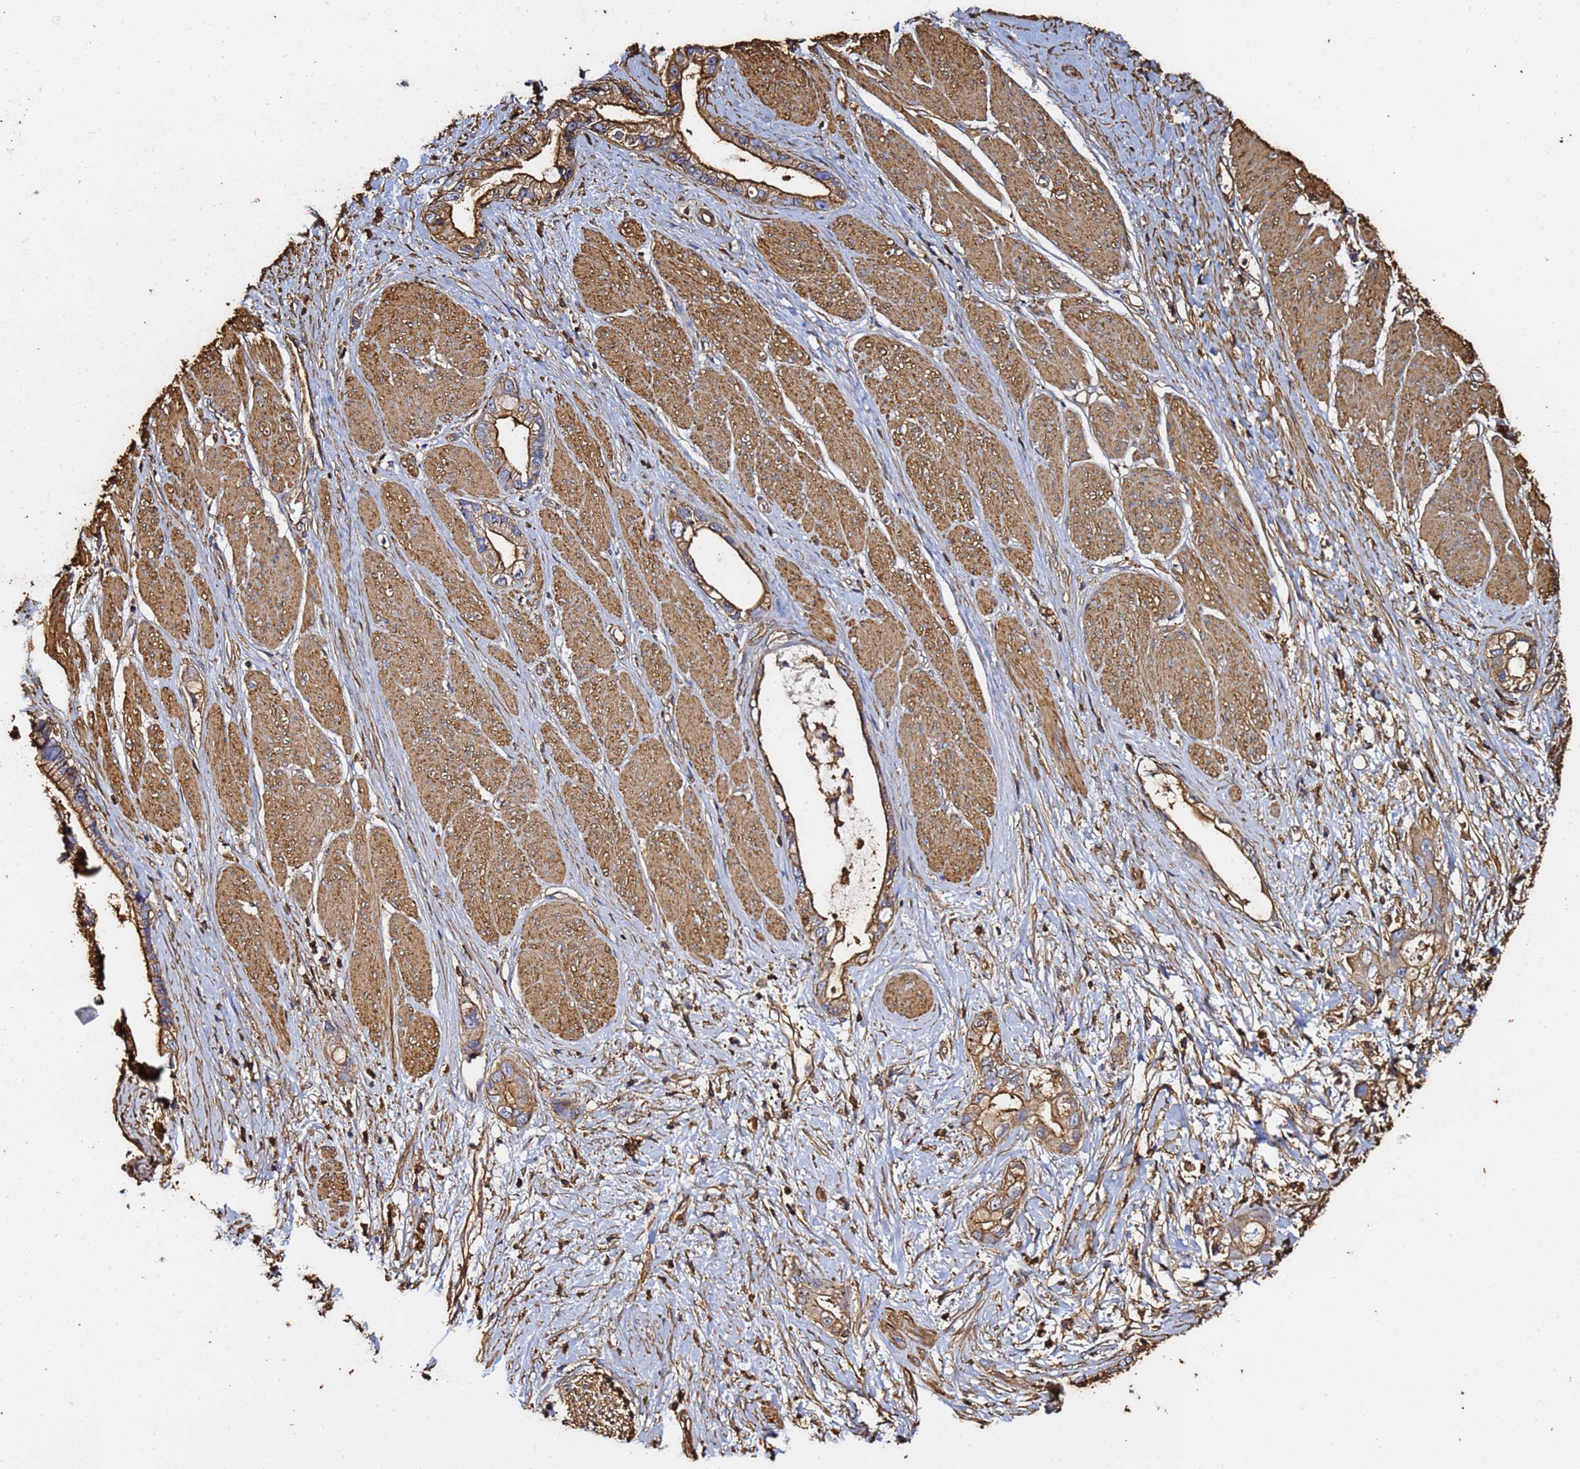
{"staining": {"intensity": "strong", "quantity": ">75%", "location": "cytoplasmic/membranous"}, "tissue": "stomach cancer", "cell_type": "Tumor cells", "image_type": "cancer", "snomed": [{"axis": "morphology", "description": "Adenocarcinoma, NOS"}, {"axis": "topography", "description": "Stomach"}], "caption": "A photomicrograph of stomach cancer (adenocarcinoma) stained for a protein shows strong cytoplasmic/membranous brown staining in tumor cells.", "gene": "ACTB", "patient": {"sex": "male", "age": 55}}